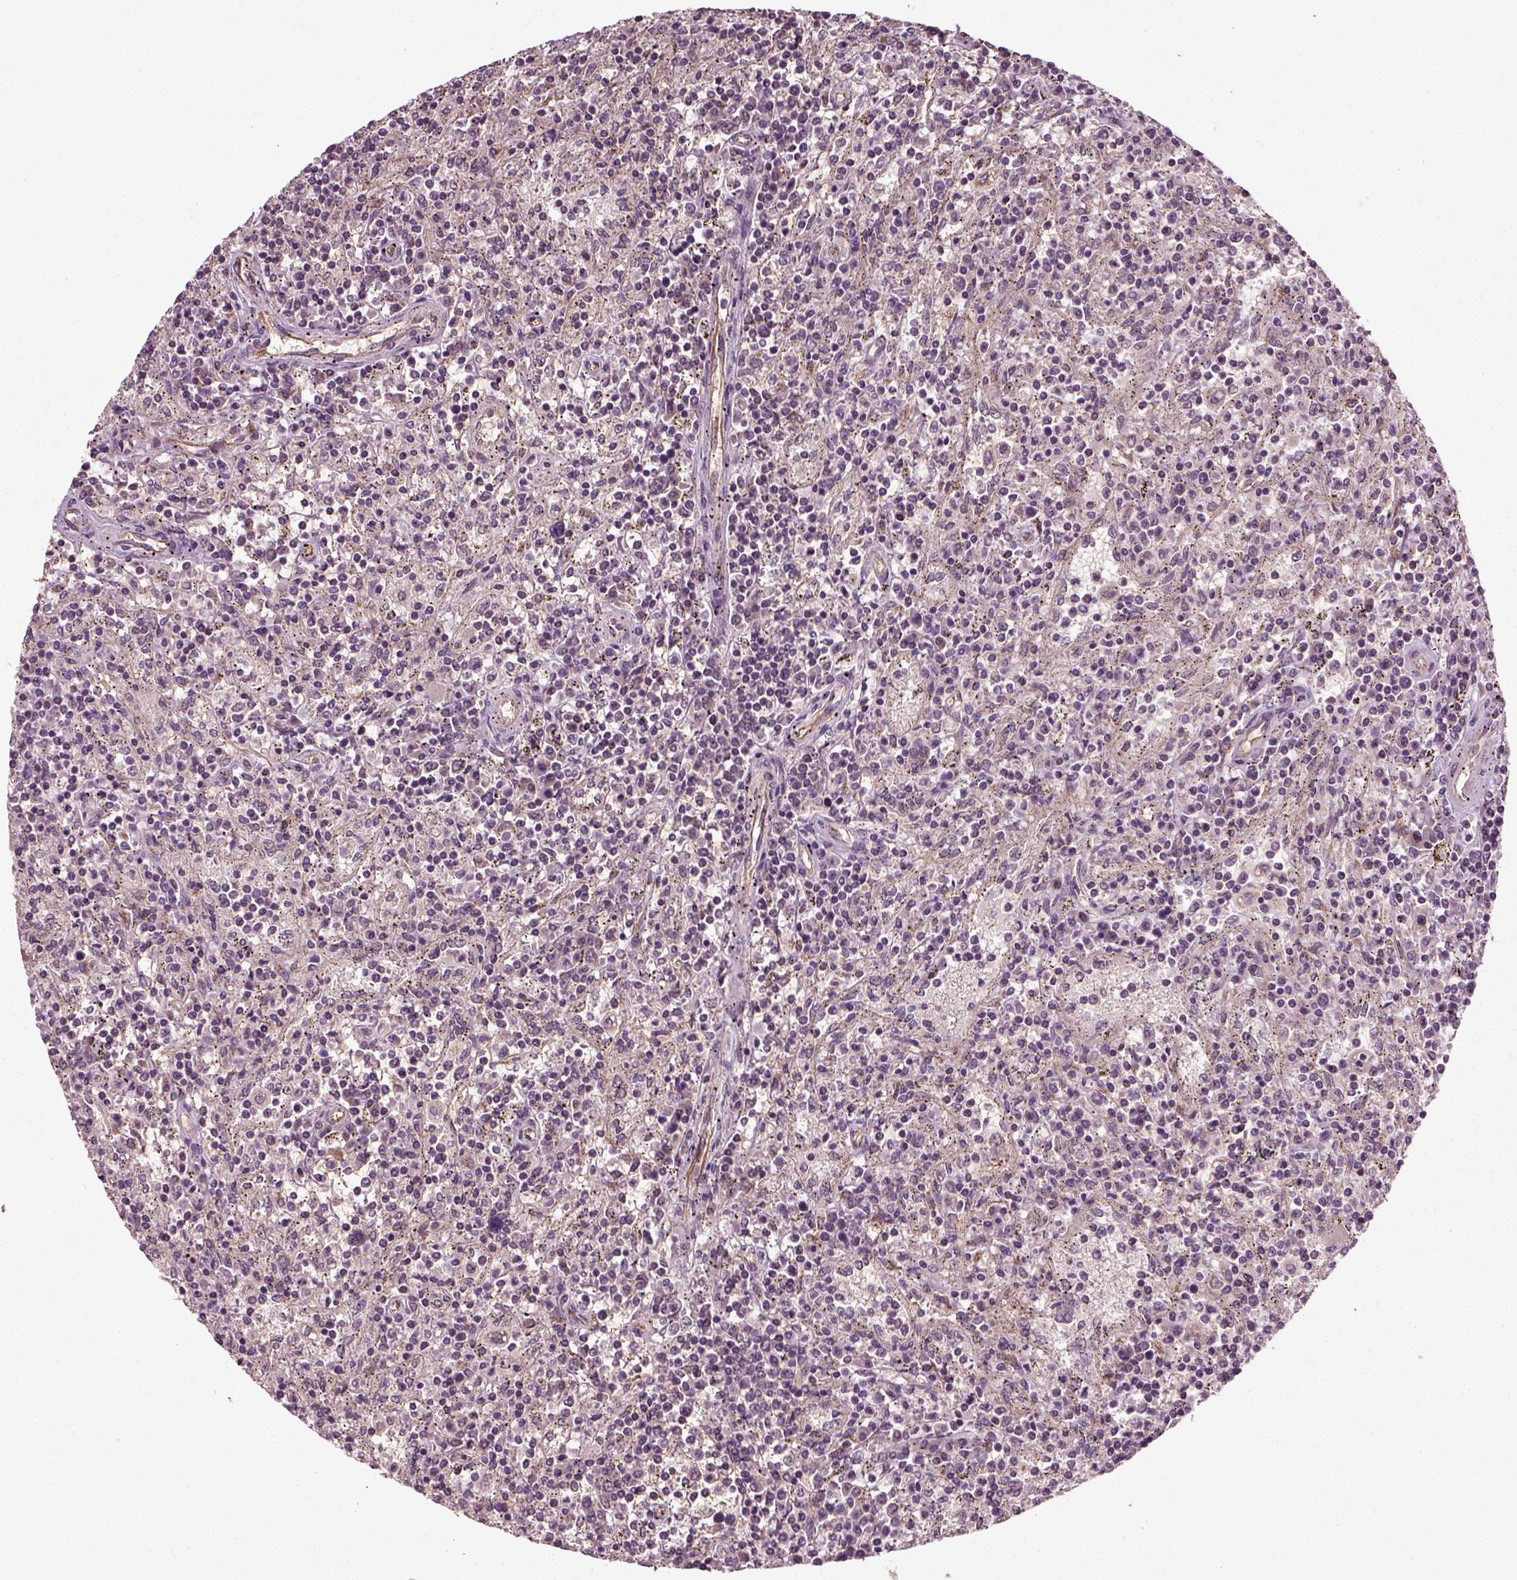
{"staining": {"intensity": "negative", "quantity": "none", "location": "none"}, "tissue": "lymphoma", "cell_type": "Tumor cells", "image_type": "cancer", "snomed": [{"axis": "morphology", "description": "Malignant lymphoma, non-Hodgkin's type, Low grade"}, {"axis": "topography", "description": "Spleen"}], "caption": "Tumor cells are negative for protein expression in human lymphoma. The staining was performed using DAB to visualize the protein expression in brown, while the nuclei were stained in blue with hematoxylin (Magnification: 20x).", "gene": "PLCD3", "patient": {"sex": "male", "age": 62}}